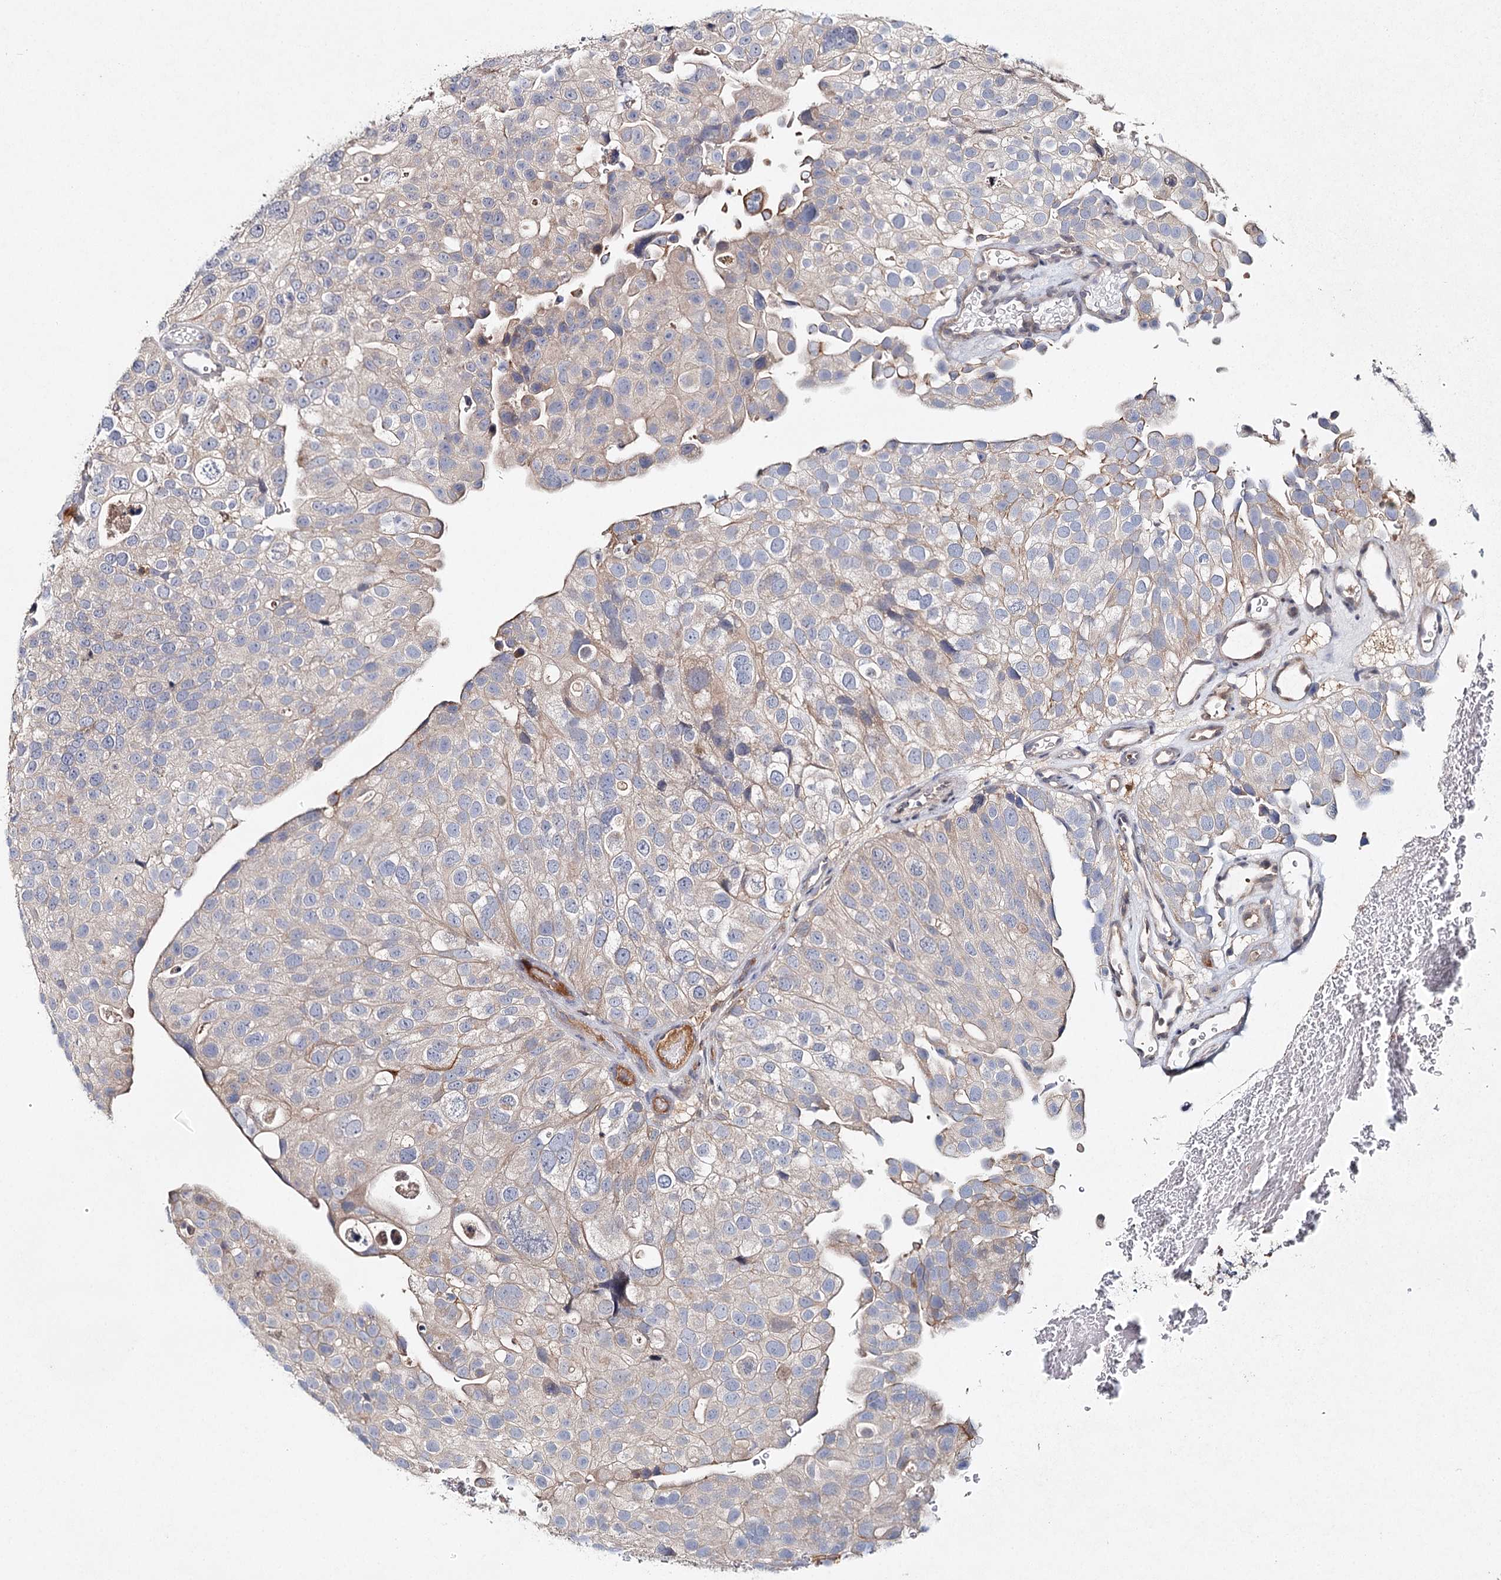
{"staining": {"intensity": "moderate", "quantity": "<25%", "location": "cytoplasmic/membranous"}, "tissue": "urothelial cancer", "cell_type": "Tumor cells", "image_type": "cancer", "snomed": [{"axis": "morphology", "description": "Urothelial carcinoma, Low grade"}, {"axis": "topography", "description": "Urinary bladder"}], "caption": "The micrograph exhibits immunohistochemical staining of urothelial carcinoma (low-grade). There is moderate cytoplasmic/membranous staining is appreciated in about <25% of tumor cells.", "gene": "SLC41A2", "patient": {"sex": "male", "age": 78}}